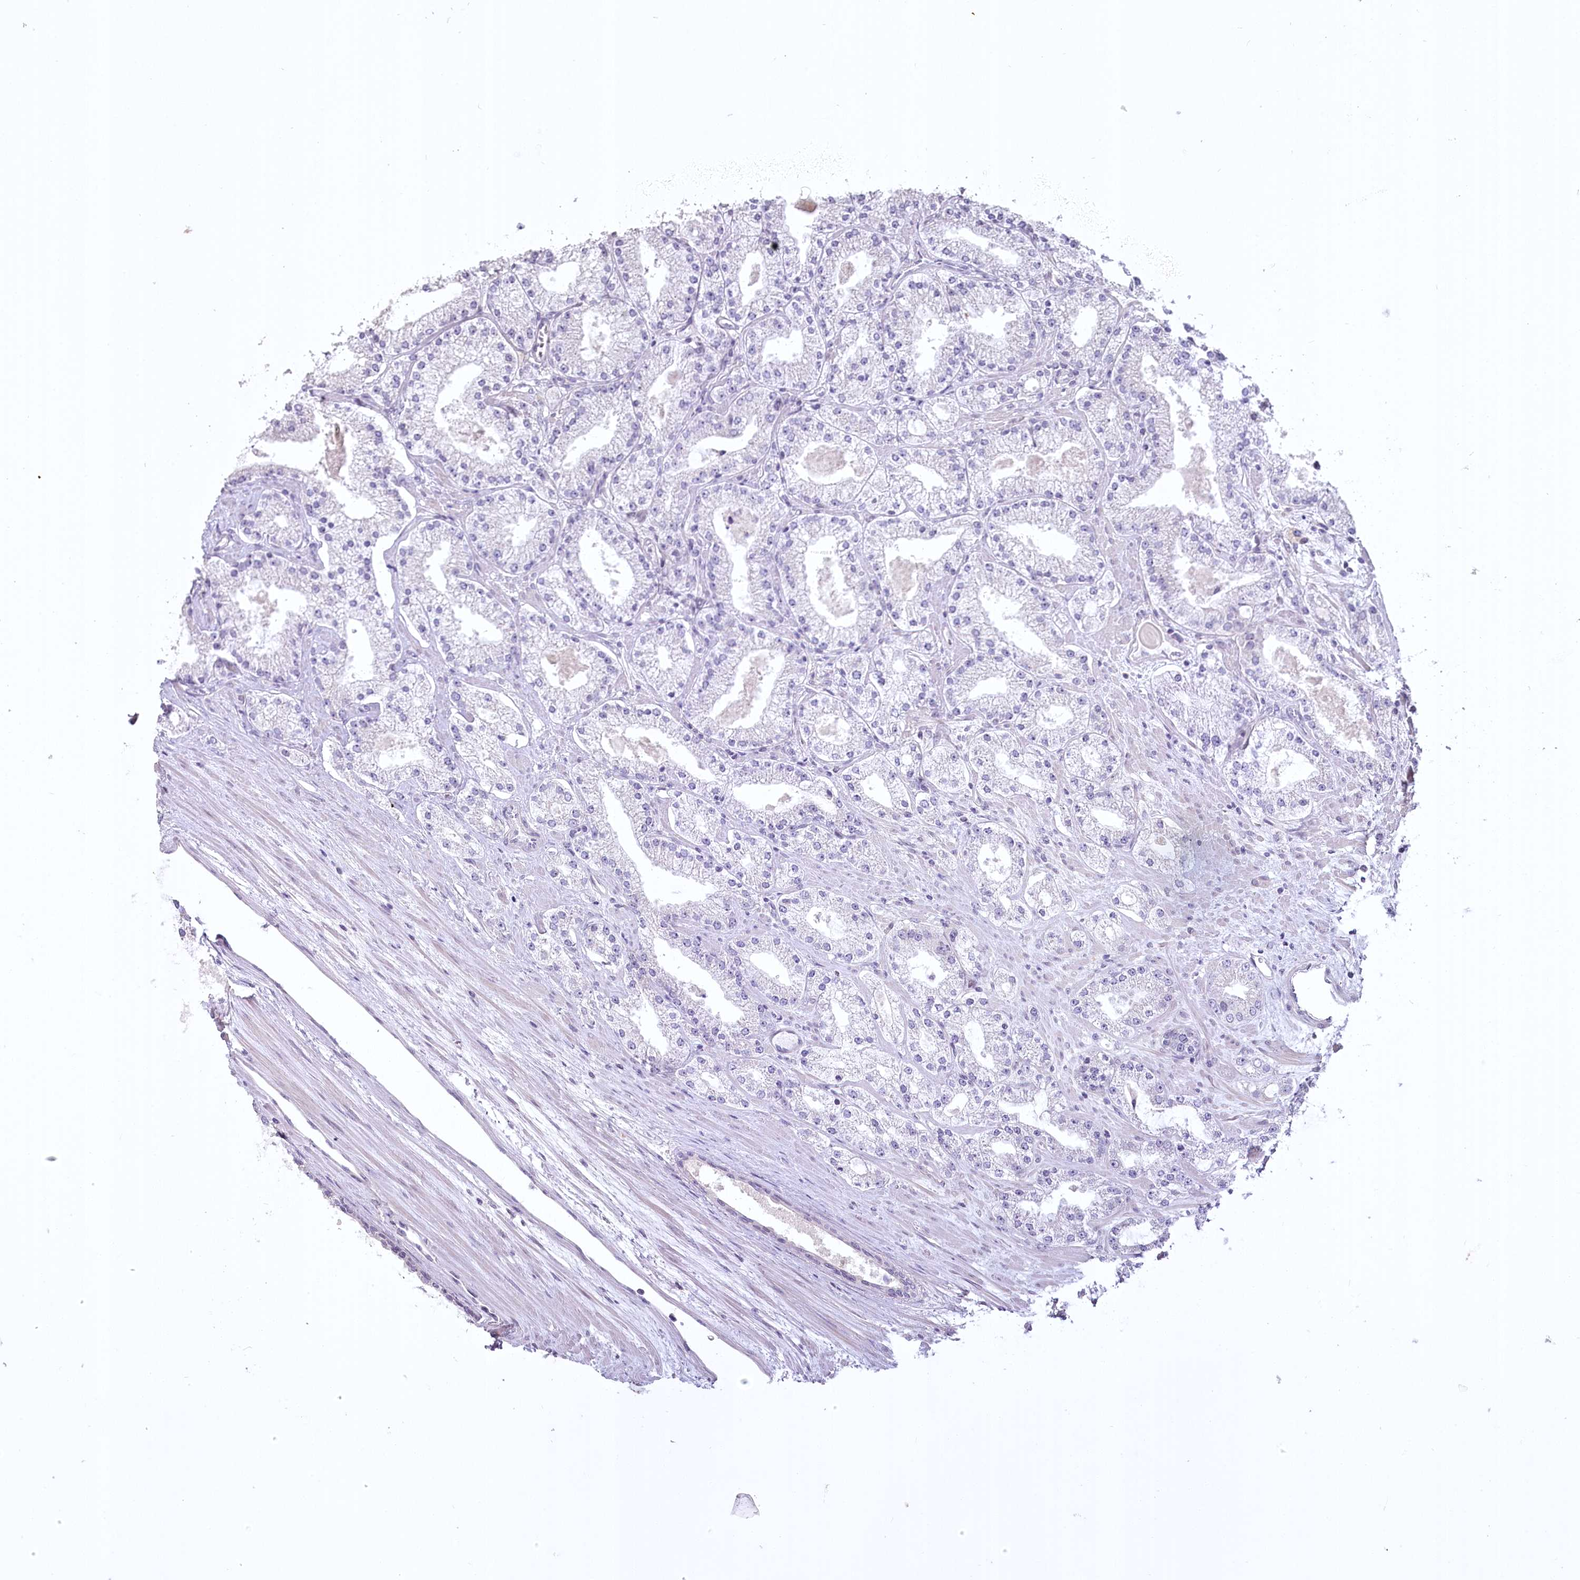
{"staining": {"intensity": "negative", "quantity": "none", "location": "none"}, "tissue": "prostate cancer", "cell_type": "Tumor cells", "image_type": "cancer", "snomed": [{"axis": "morphology", "description": "Adenocarcinoma, Low grade"}, {"axis": "topography", "description": "Prostate"}], "caption": "Immunohistochemistry (IHC) histopathology image of neoplastic tissue: human prostate cancer stained with DAB demonstrates no significant protein expression in tumor cells.", "gene": "USP11", "patient": {"sex": "male", "age": 69}}